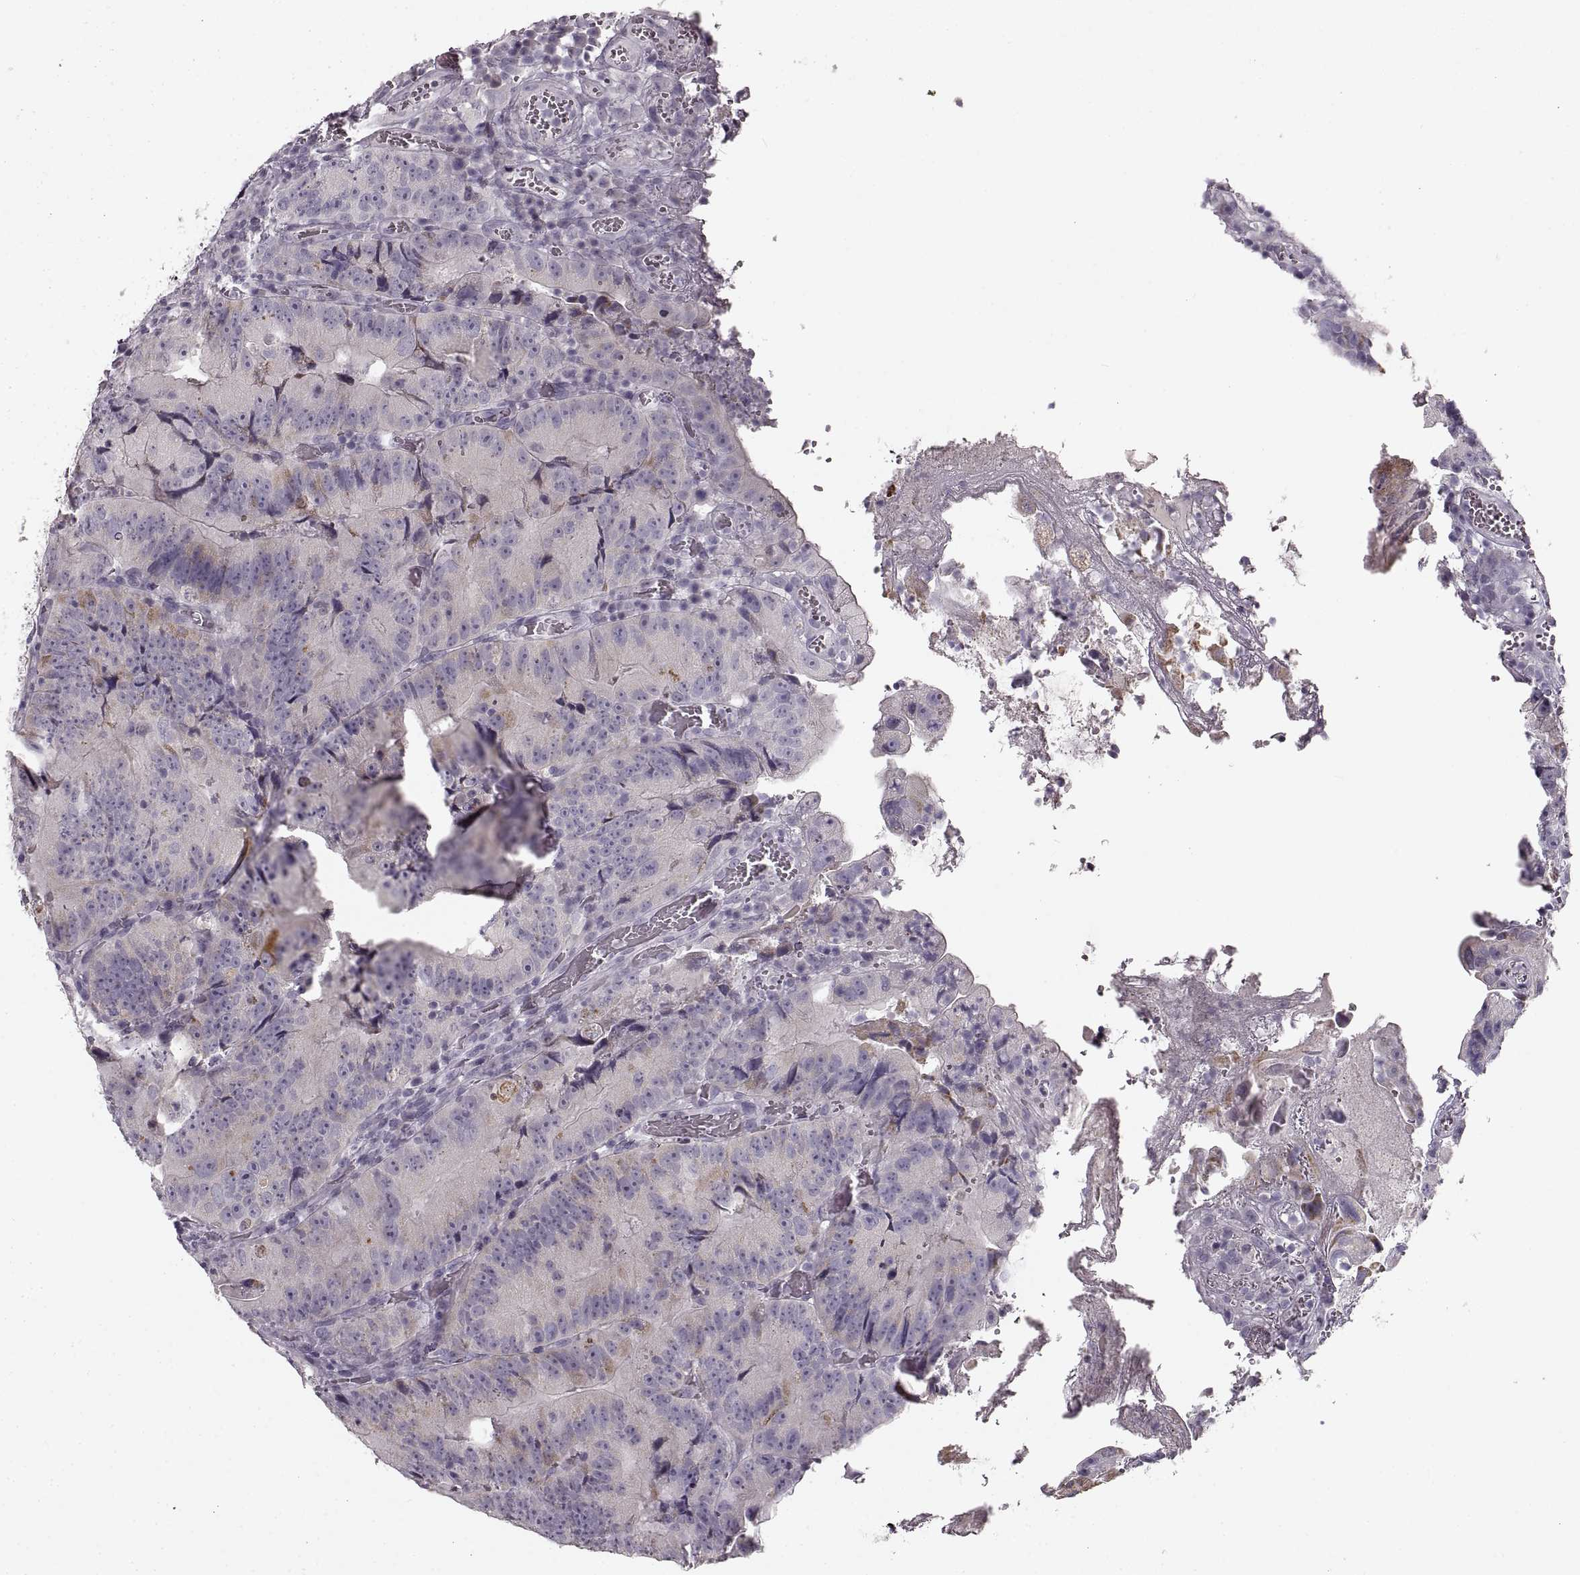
{"staining": {"intensity": "weak", "quantity": "<25%", "location": "cytoplasmic/membranous"}, "tissue": "colorectal cancer", "cell_type": "Tumor cells", "image_type": "cancer", "snomed": [{"axis": "morphology", "description": "Adenocarcinoma, NOS"}, {"axis": "topography", "description": "Colon"}], "caption": "A photomicrograph of human colorectal cancer is negative for staining in tumor cells.", "gene": "CNTN1", "patient": {"sex": "female", "age": 86}}